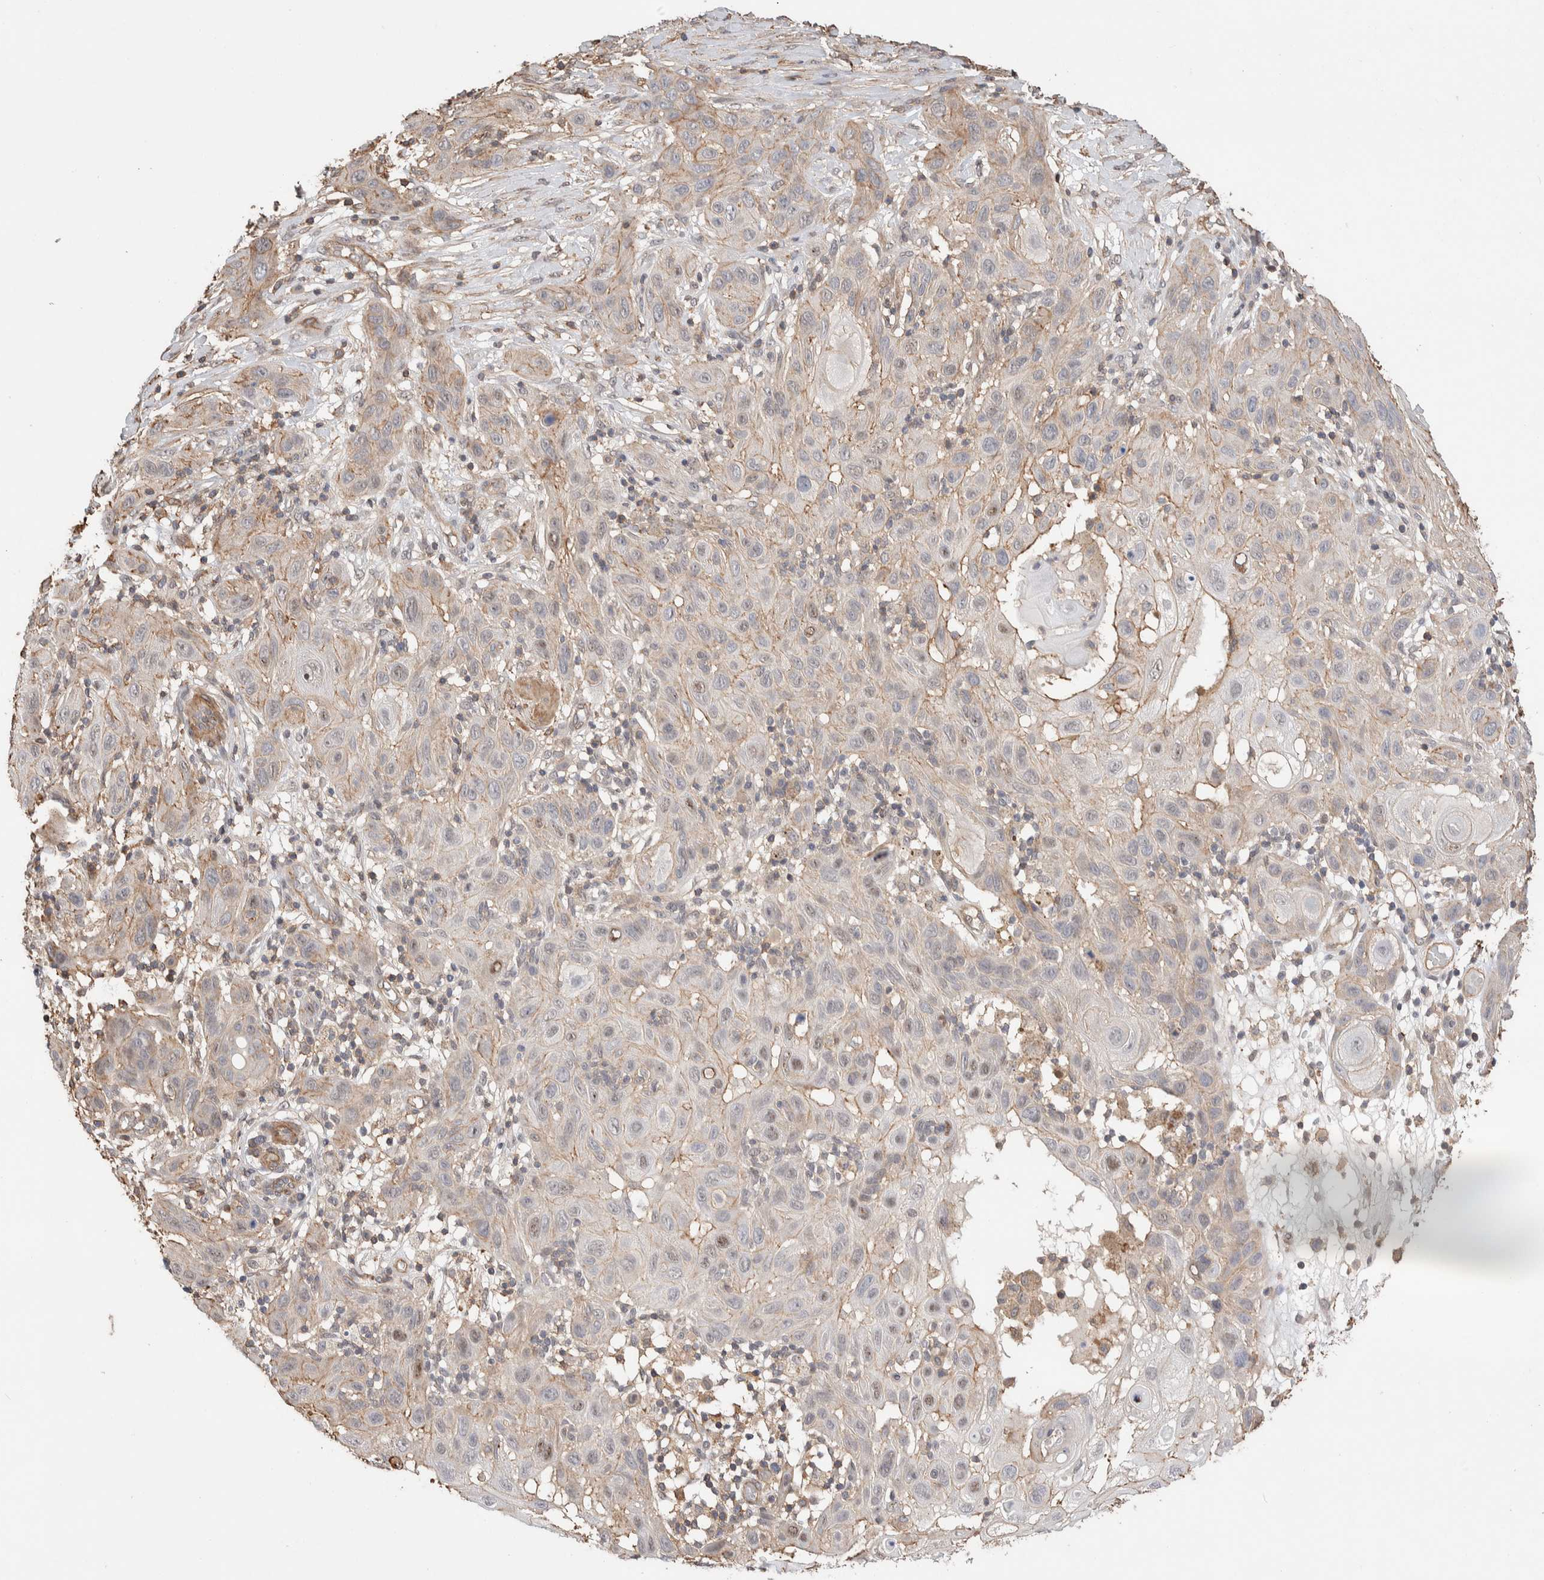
{"staining": {"intensity": "weak", "quantity": "25%-75%", "location": "cytoplasmic/membranous"}, "tissue": "skin cancer", "cell_type": "Tumor cells", "image_type": "cancer", "snomed": [{"axis": "morphology", "description": "Squamous cell carcinoma, NOS"}, {"axis": "topography", "description": "Skin"}], "caption": "Protein expression analysis of squamous cell carcinoma (skin) shows weak cytoplasmic/membranous expression in about 25%-75% of tumor cells.", "gene": "ZNF704", "patient": {"sex": "female", "age": 96}}